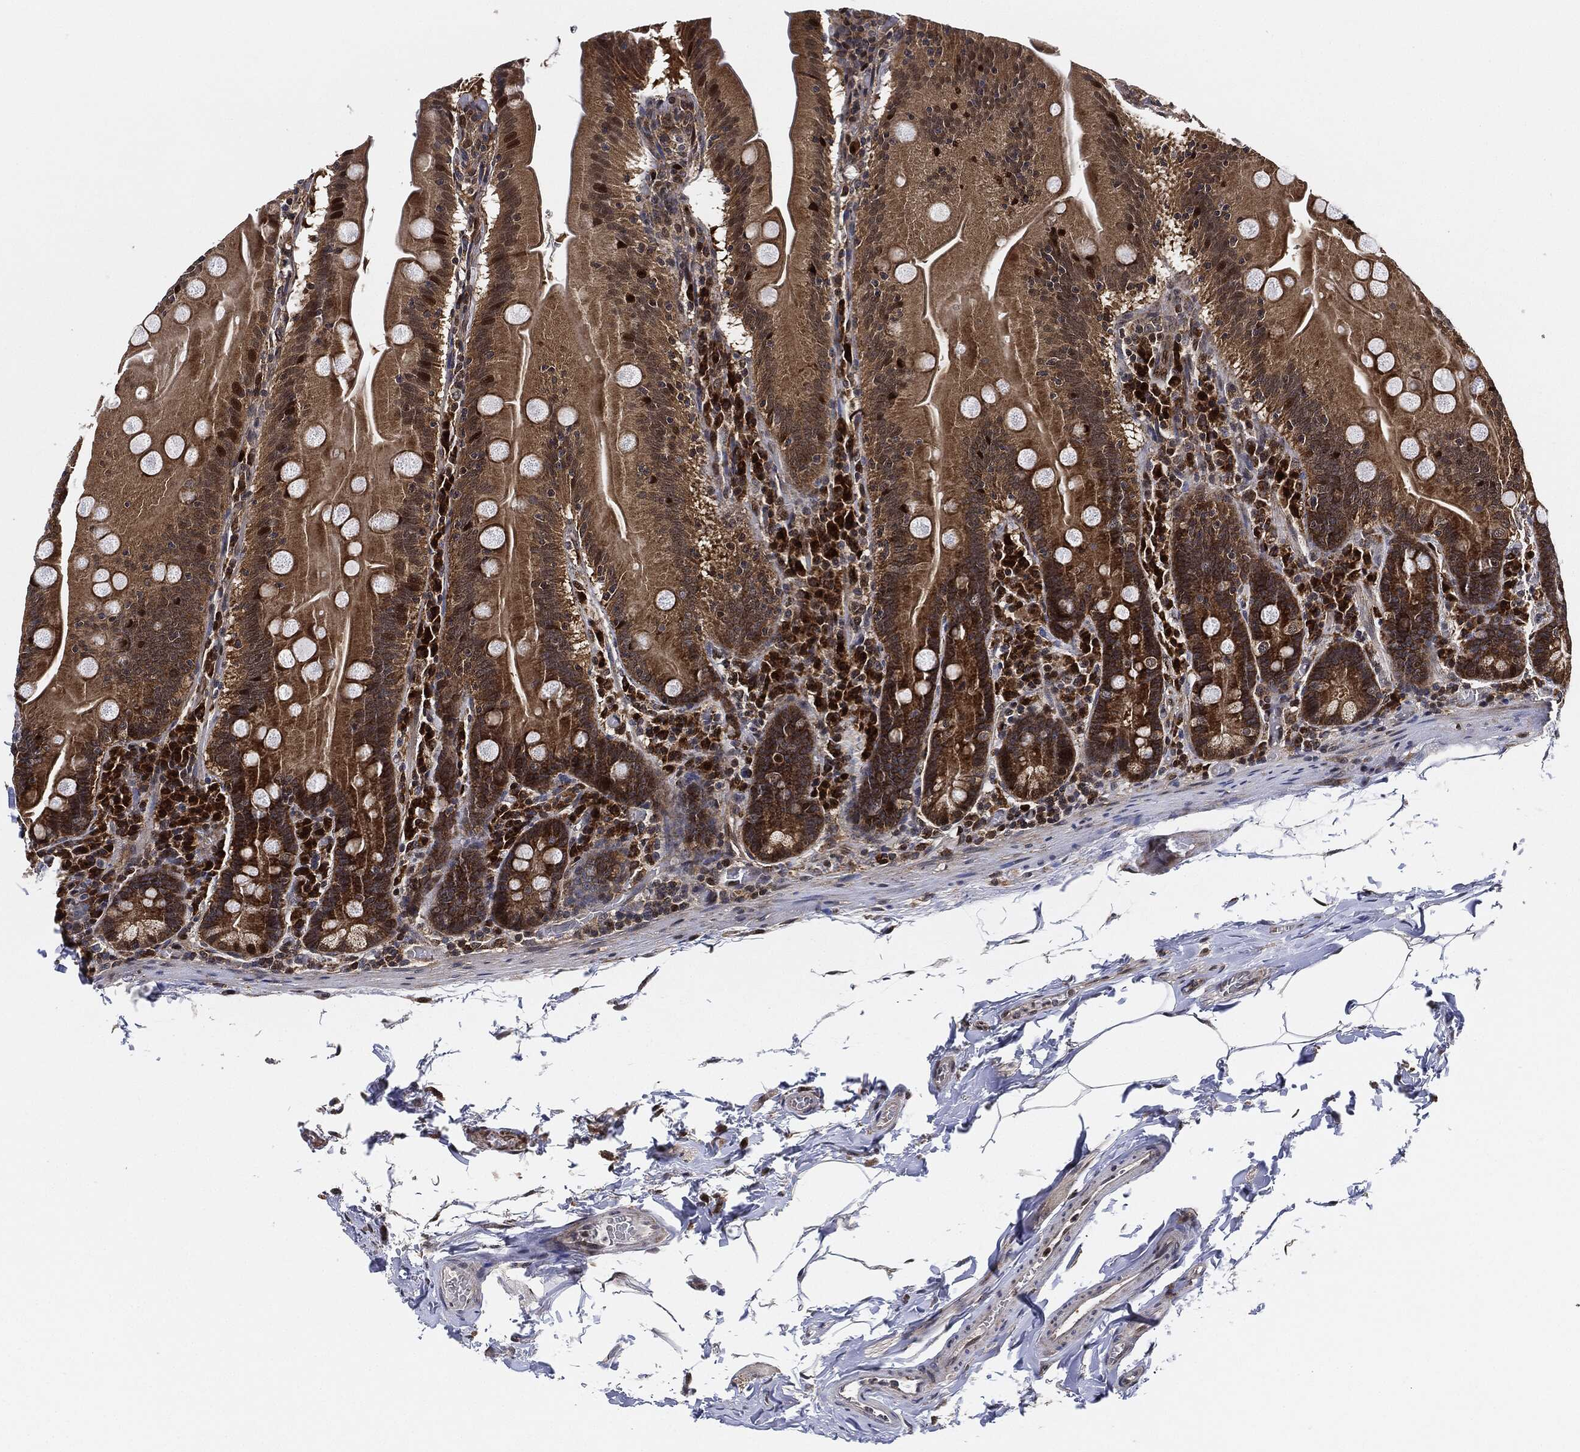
{"staining": {"intensity": "strong", "quantity": ">75%", "location": "cytoplasmic/membranous"}, "tissue": "small intestine", "cell_type": "Glandular cells", "image_type": "normal", "snomed": [{"axis": "morphology", "description": "Normal tissue, NOS"}, {"axis": "topography", "description": "Small intestine"}], "caption": "Brown immunohistochemical staining in normal small intestine demonstrates strong cytoplasmic/membranous staining in about >75% of glandular cells. Nuclei are stained in blue.", "gene": "RNASEL", "patient": {"sex": "male", "age": 37}}